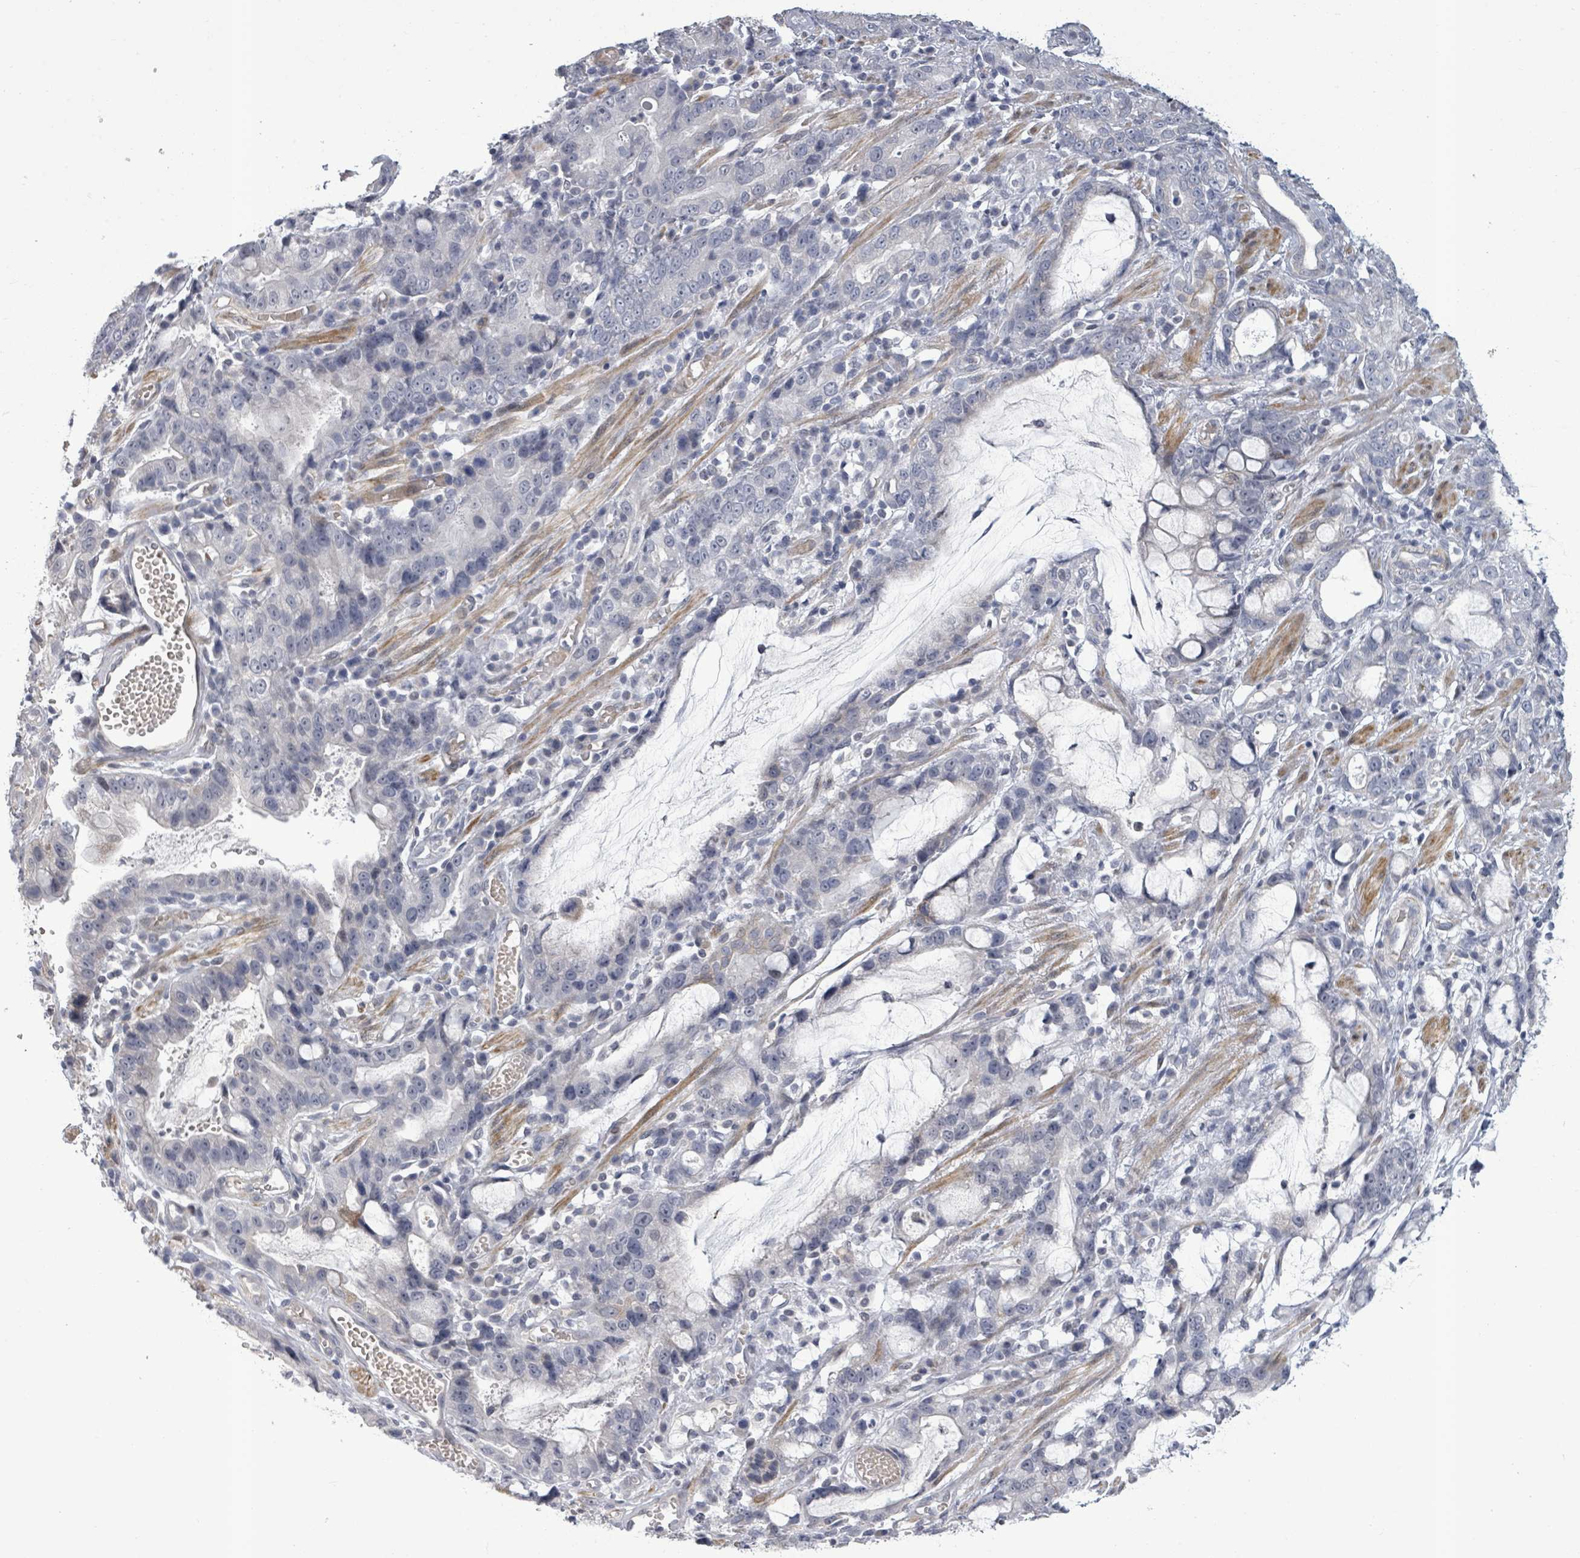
{"staining": {"intensity": "negative", "quantity": "none", "location": "none"}, "tissue": "stomach cancer", "cell_type": "Tumor cells", "image_type": "cancer", "snomed": [{"axis": "morphology", "description": "Adenocarcinoma, NOS"}, {"axis": "topography", "description": "Stomach"}], "caption": "An image of stomach adenocarcinoma stained for a protein shows no brown staining in tumor cells. (Brightfield microscopy of DAB (3,3'-diaminobenzidine) IHC at high magnification).", "gene": "PTPN20", "patient": {"sex": "male", "age": 55}}